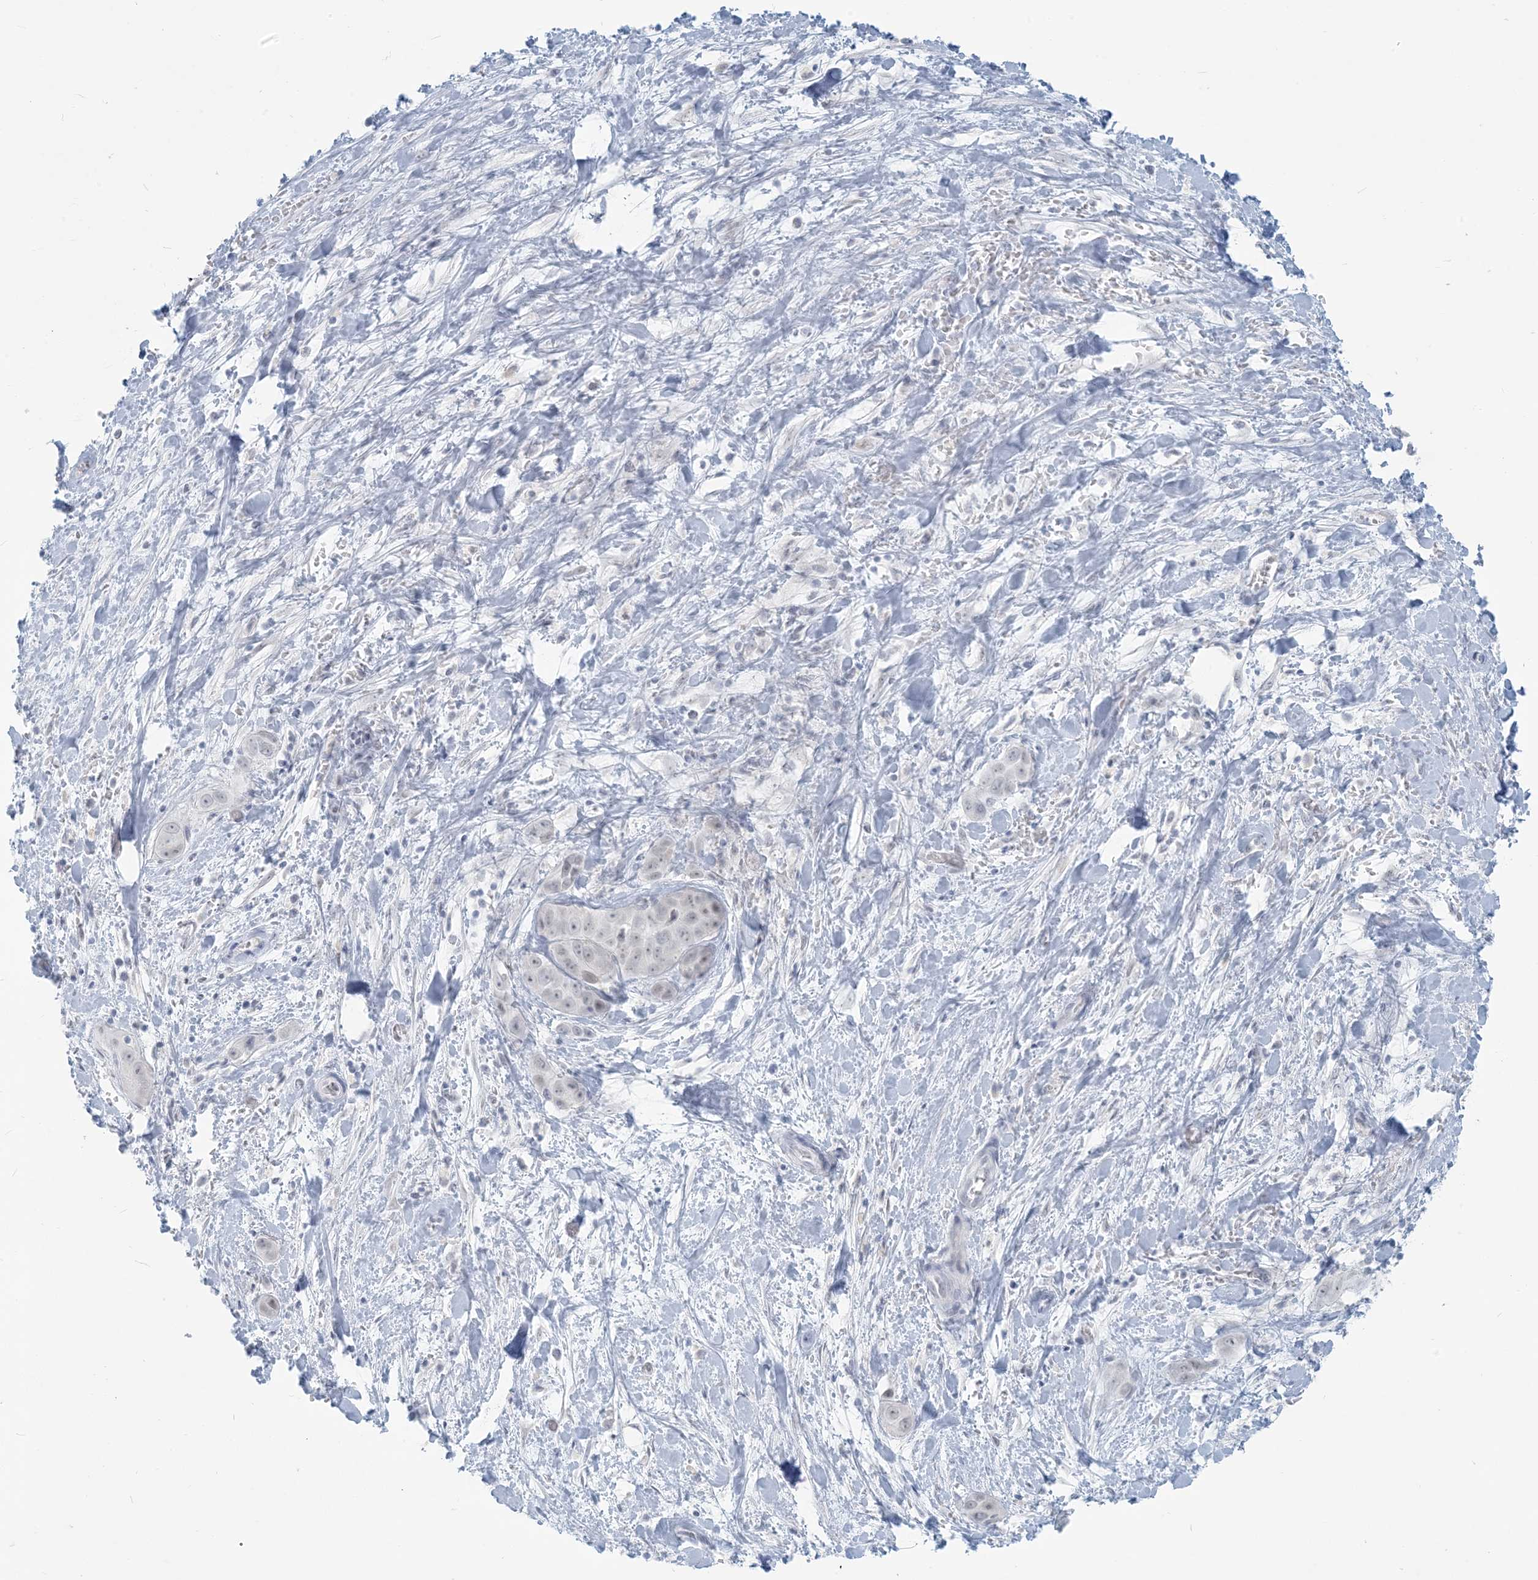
{"staining": {"intensity": "negative", "quantity": "none", "location": "none"}, "tissue": "liver cancer", "cell_type": "Tumor cells", "image_type": "cancer", "snomed": [{"axis": "morphology", "description": "Cholangiocarcinoma"}, {"axis": "topography", "description": "Liver"}], "caption": "A high-resolution histopathology image shows immunohistochemistry (IHC) staining of liver cholangiocarcinoma, which exhibits no significant positivity in tumor cells.", "gene": "SCML1", "patient": {"sex": "female", "age": 52}}